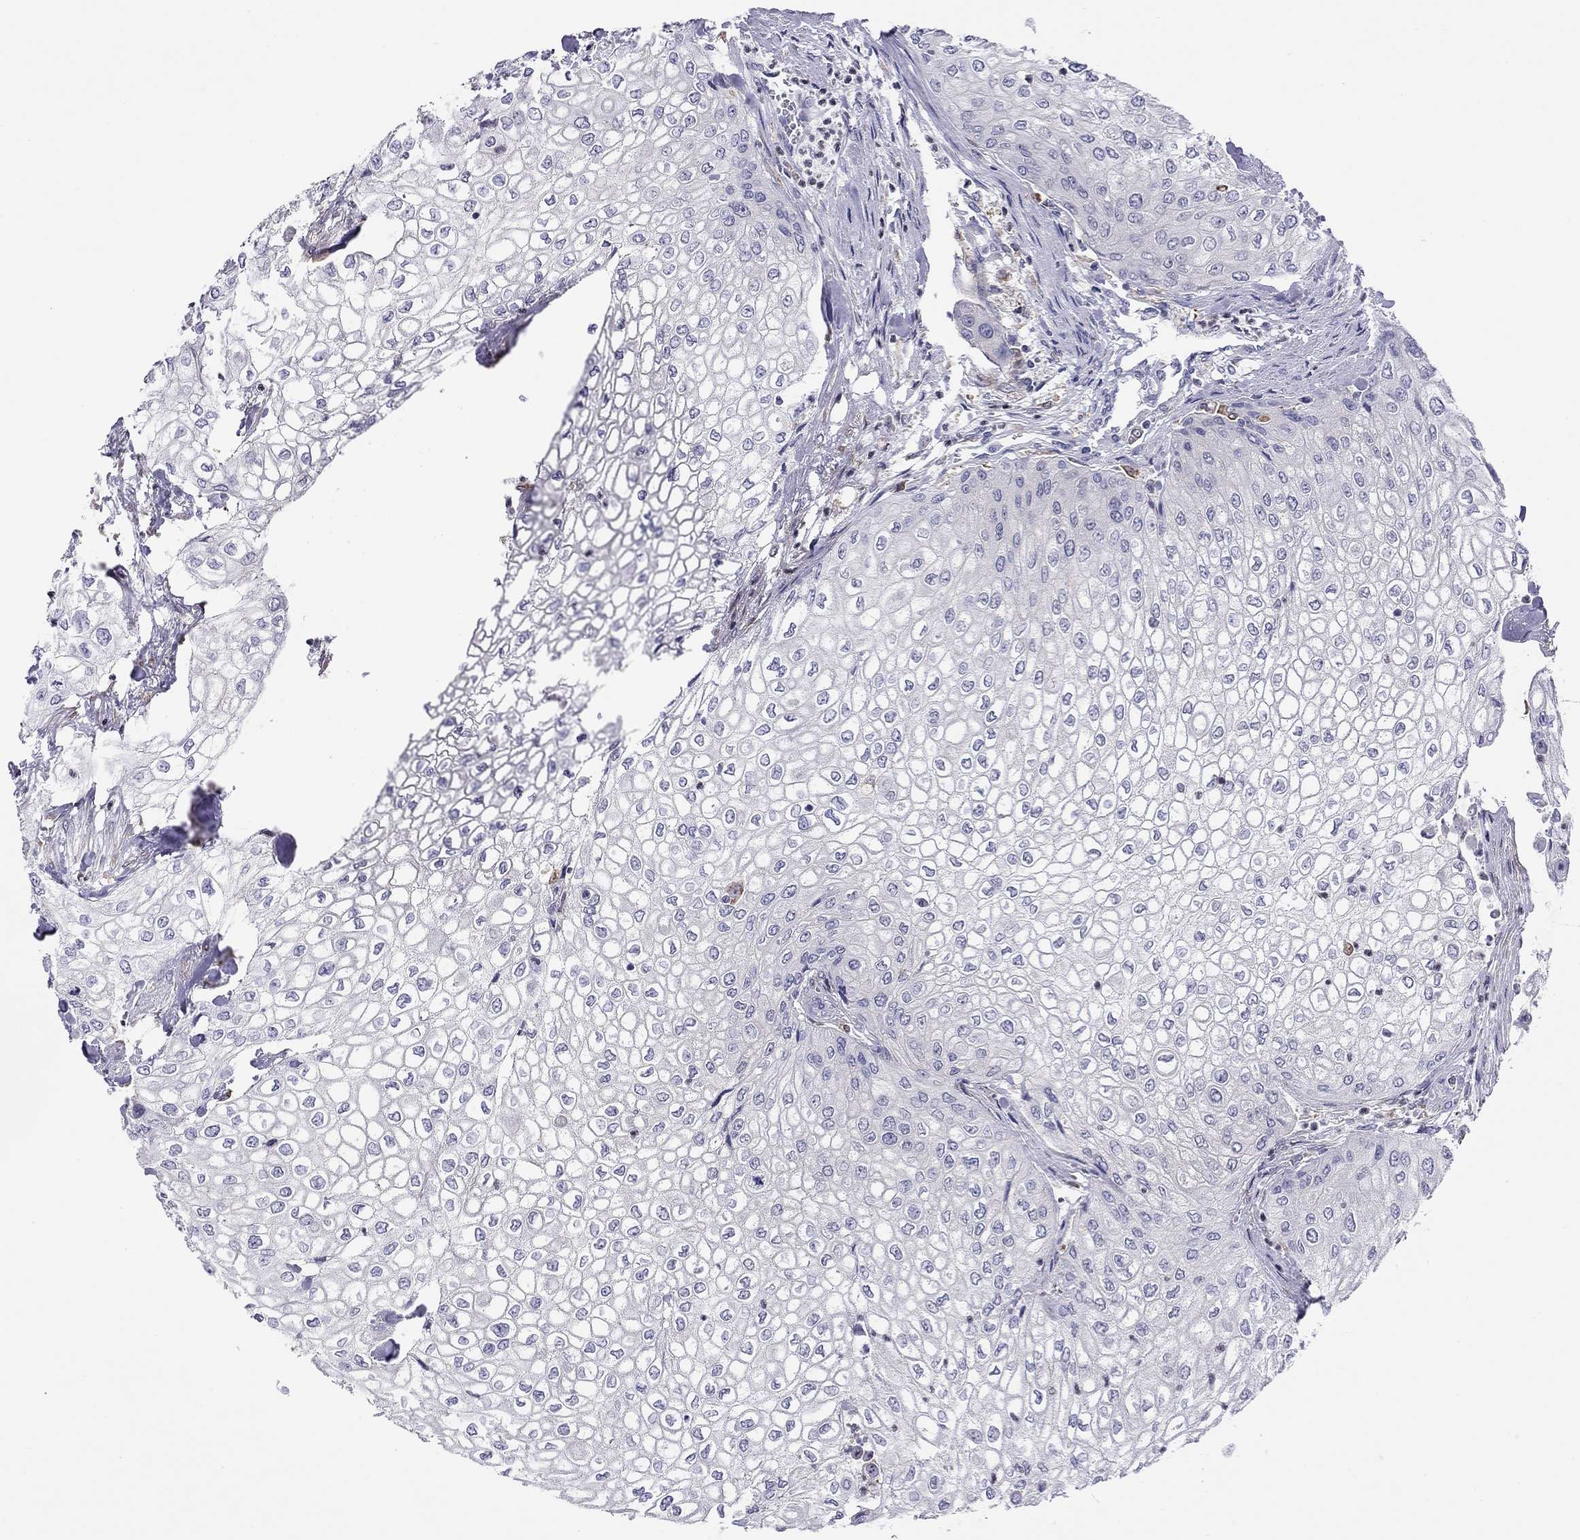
{"staining": {"intensity": "negative", "quantity": "none", "location": "none"}, "tissue": "urothelial cancer", "cell_type": "Tumor cells", "image_type": "cancer", "snomed": [{"axis": "morphology", "description": "Urothelial carcinoma, High grade"}, {"axis": "topography", "description": "Urinary bladder"}], "caption": "This is a image of IHC staining of urothelial carcinoma (high-grade), which shows no positivity in tumor cells. Nuclei are stained in blue.", "gene": "SLC46A2", "patient": {"sex": "male", "age": 62}}